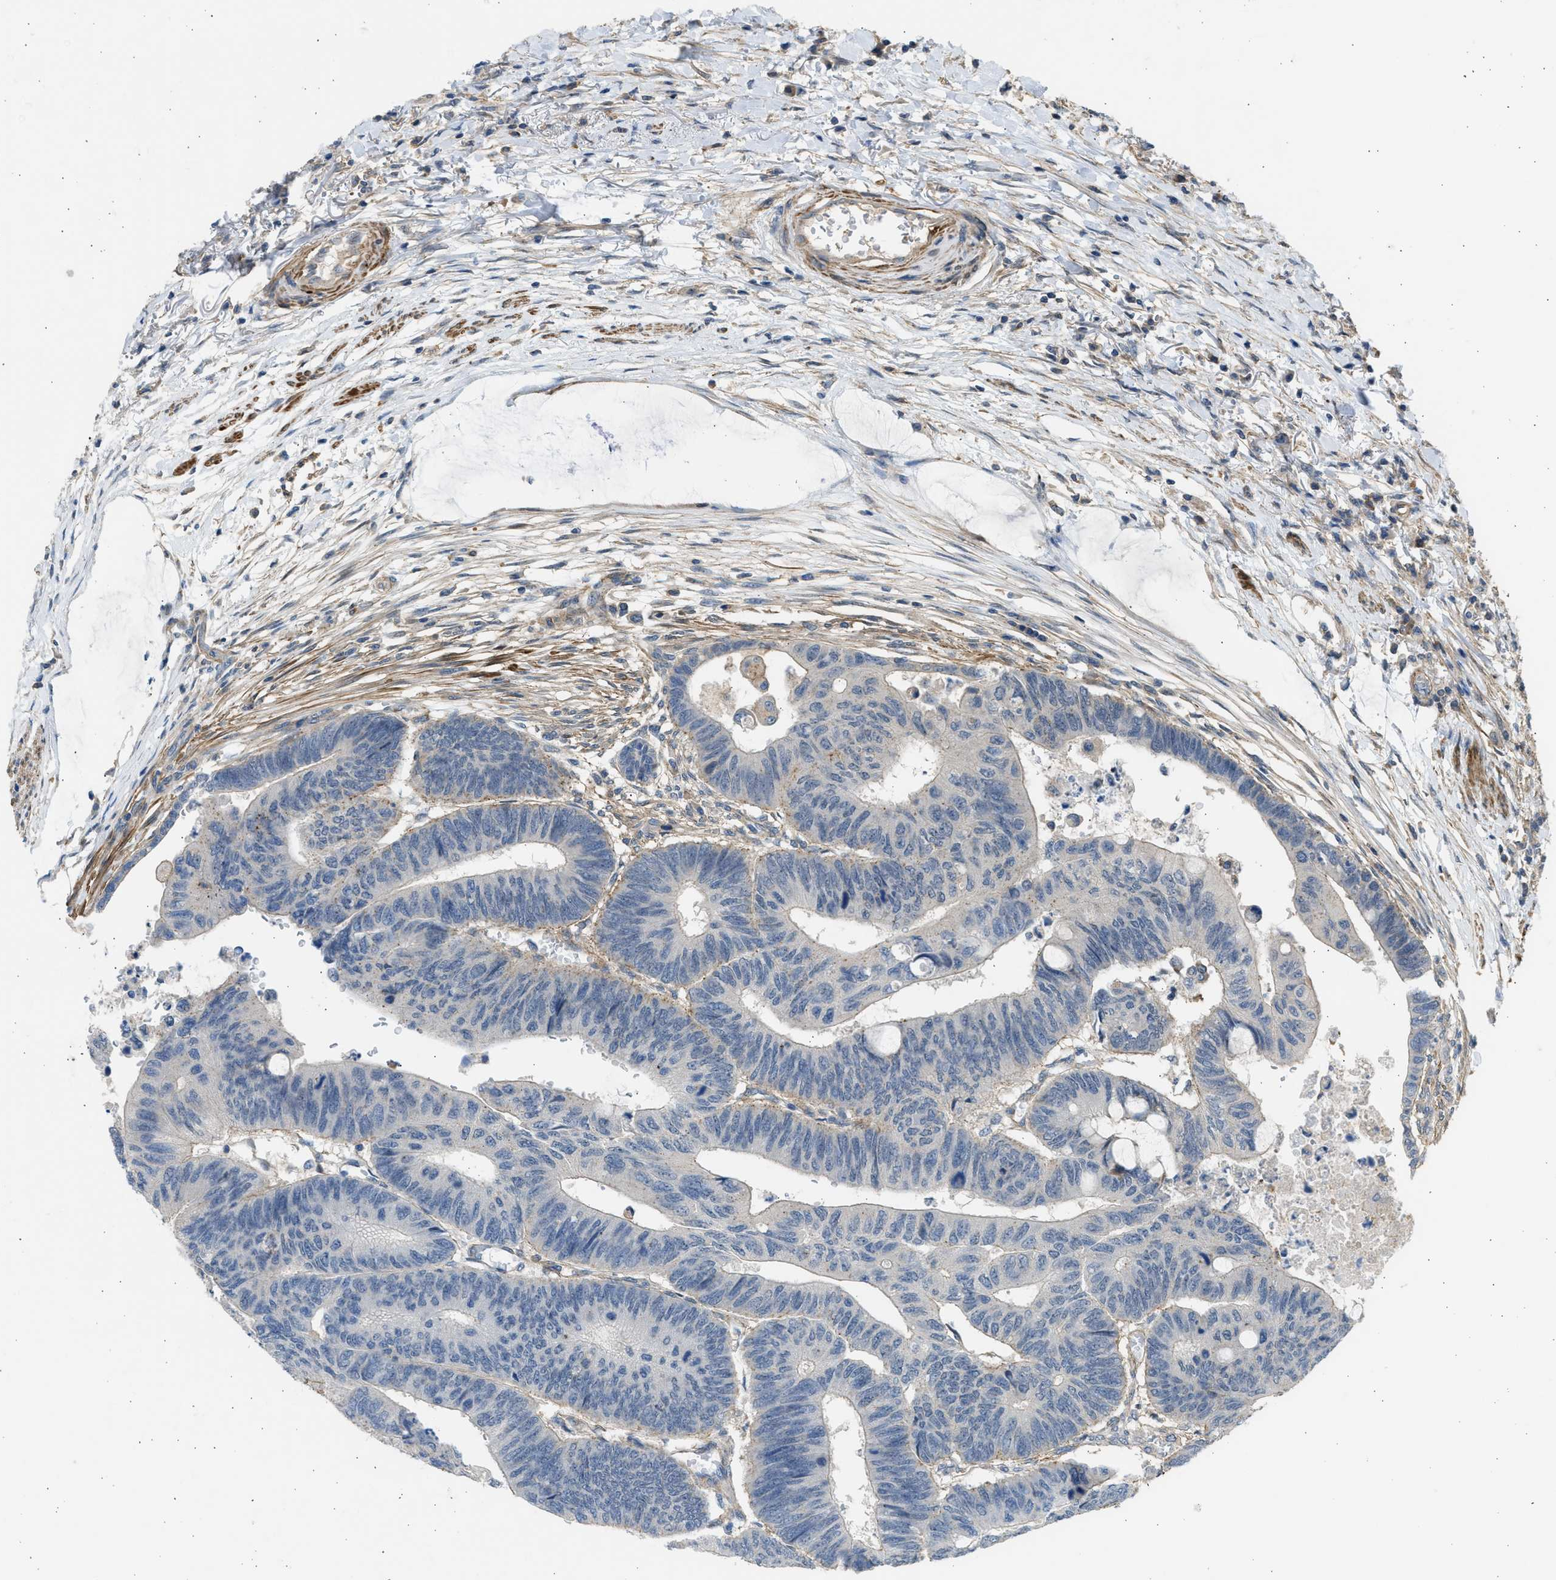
{"staining": {"intensity": "negative", "quantity": "none", "location": "none"}, "tissue": "colorectal cancer", "cell_type": "Tumor cells", "image_type": "cancer", "snomed": [{"axis": "morphology", "description": "Normal tissue, NOS"}, {"axis": "morphology", "description": "Adenocarcinoma, NOS"}, {"axis": "topography", "description": "Rectum"}, {"axis": "topography", "description": "Peripheral nerve tissue"}], "caption": "Protein analysis of adenocarcinoma (colorectal) demonstrates no significant positivity in tumor cells.", "gene": "PCNX3", "patient": {"sex": "male", "age": 92}}